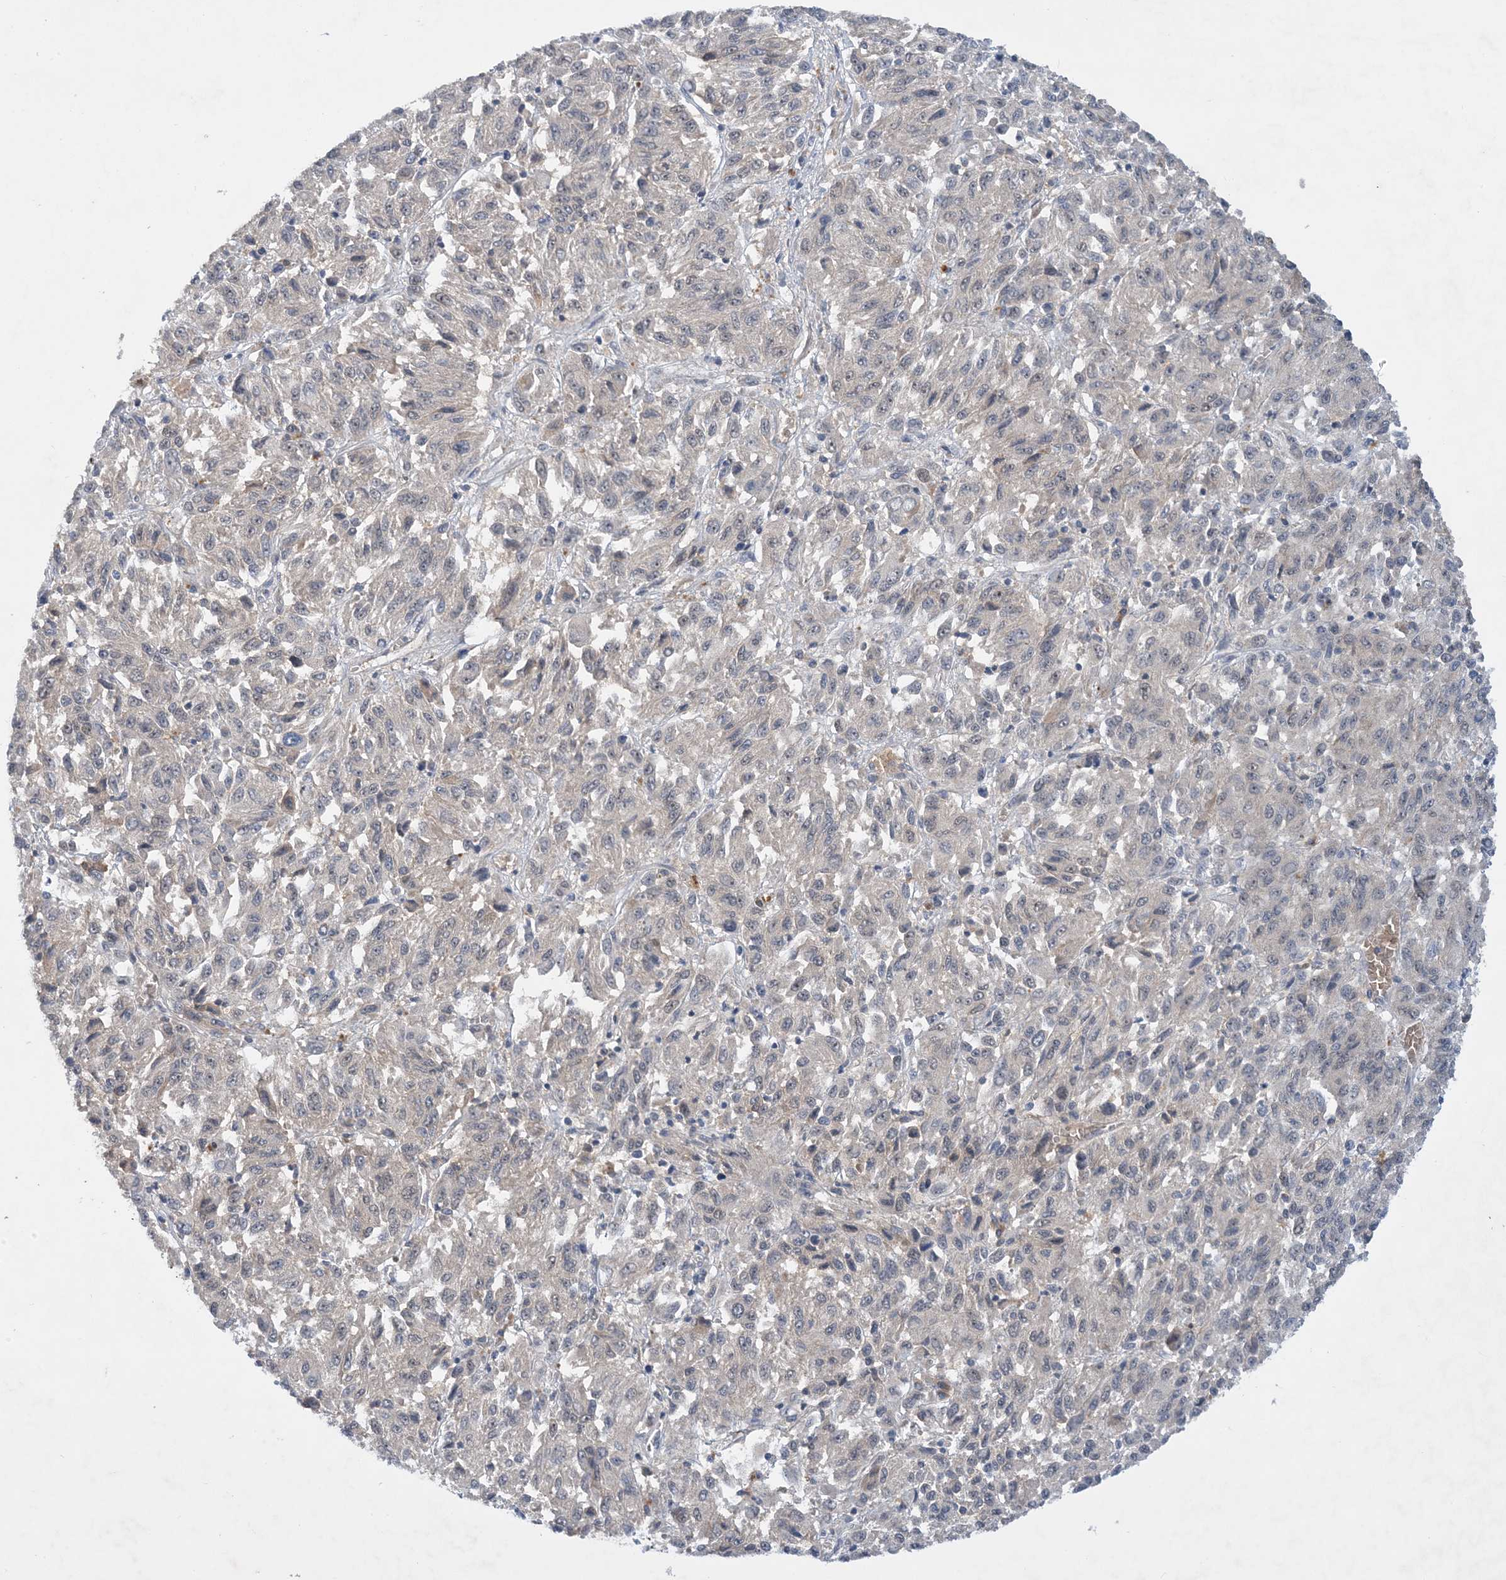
{"staining": {"intensity": "negative", "quantity": "none", "location": "none"}, "tissue": "melanoma", "cell_type": "Tumor cells", "image_type": "cancer", "snomed": [{"axis": "morphology", "description": "Malignant melanoma, Metastatic site"}, {"axis": "topography", "description": "Lung"}], "caption": "DAB (3,3'-diaminobenzidine) immunohistochemical staining of human melanoma exhibits no significant staining in tumor cells.", "gene": "UBE2E1", "patient": {"sex": "male", "age": 64}}